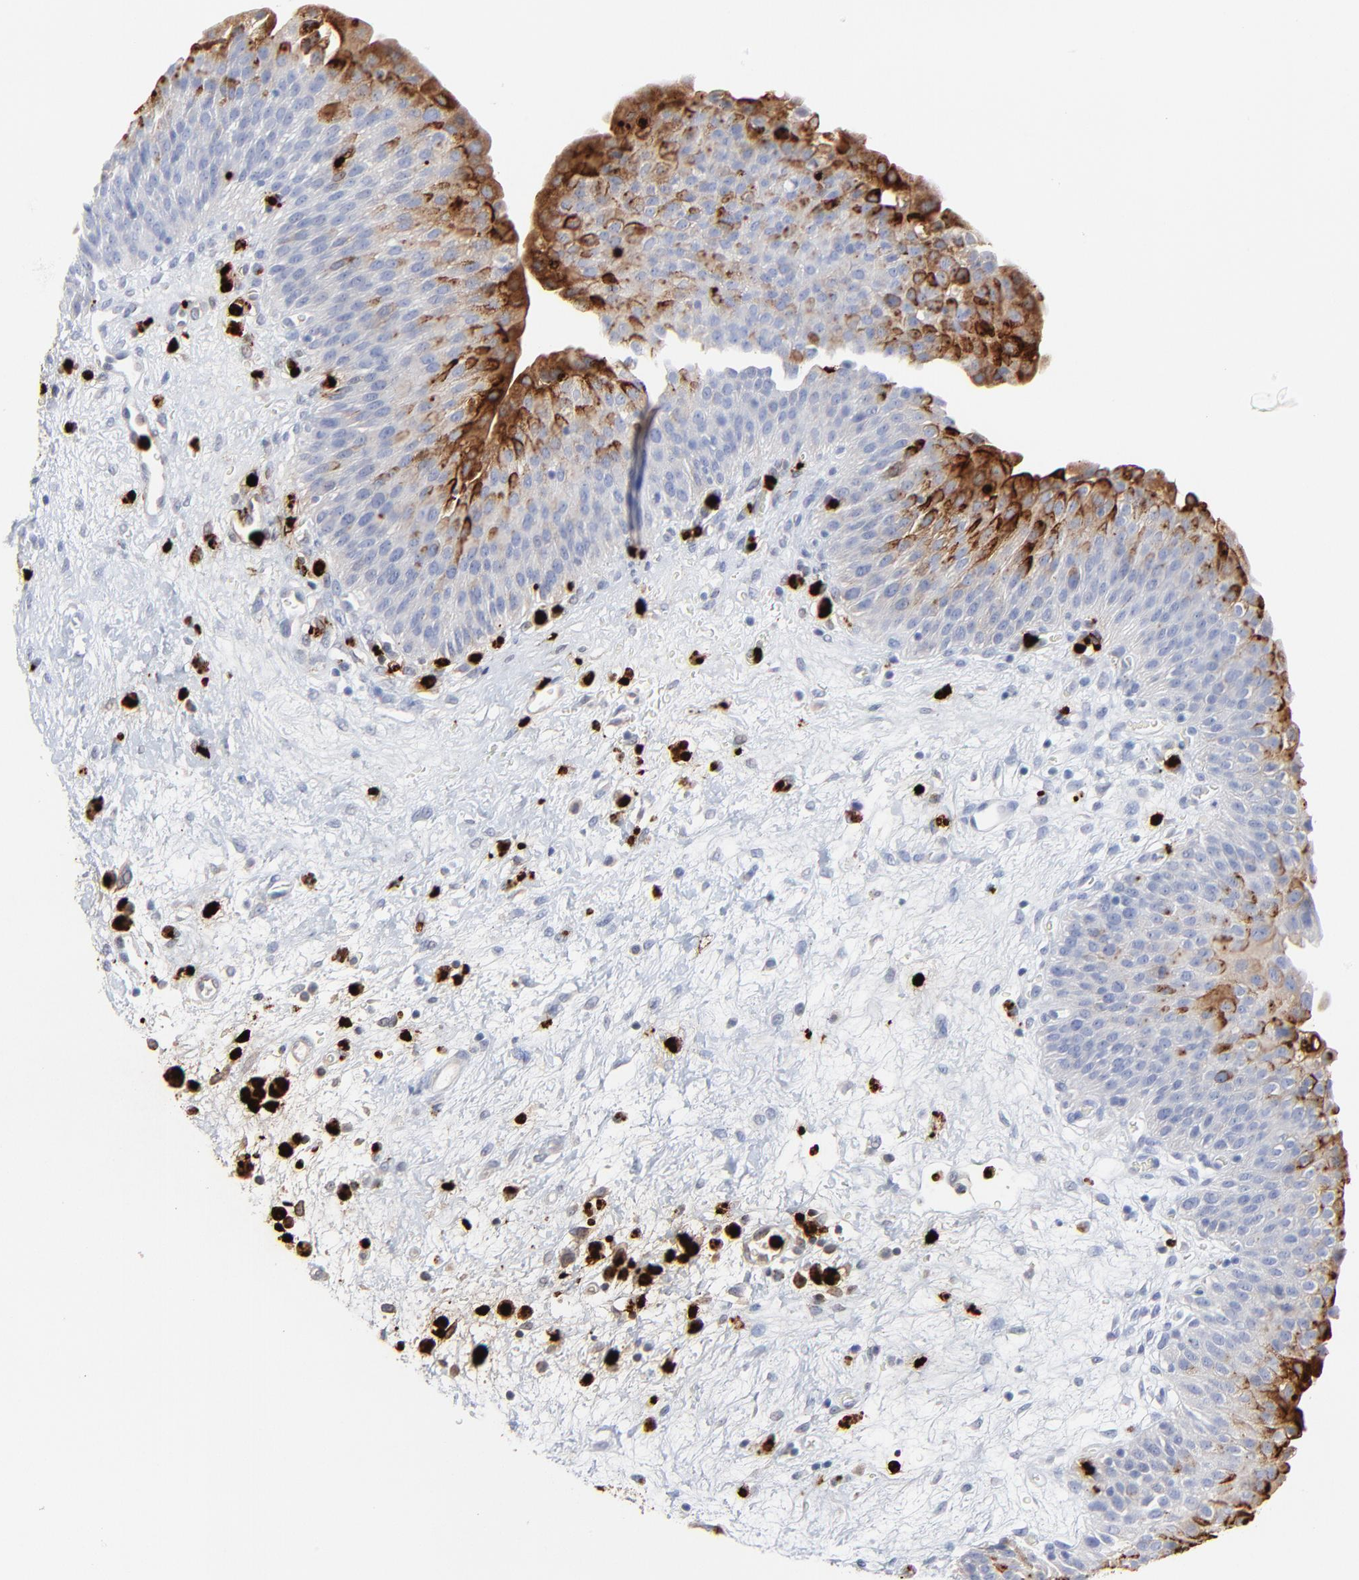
{"staining": {"intensity": "strong", "quantity": "<25%", "location": "cytoplasmic/membranous"}, "tissue": "urinary bladder", "cell_type": "Urothelial cells", "image_type": "normal", "snomed": [{"axis": "morphology", "description": "Normal tissue, NOS"}, {"axis": "morphology", "description": "Dysplasia, NOS"}, {"axis": "topography", "description": "Urinary bladder"}], "caption": "IHC photomicrograph of benign urinary bladder stained for a protein (brown), which exhibits medium levels of strong cytoplasmic/membranous expression in about <25% of urothelial cells.", "gene": "LCN2", "patient": {"sex": "male", "age": 35}}